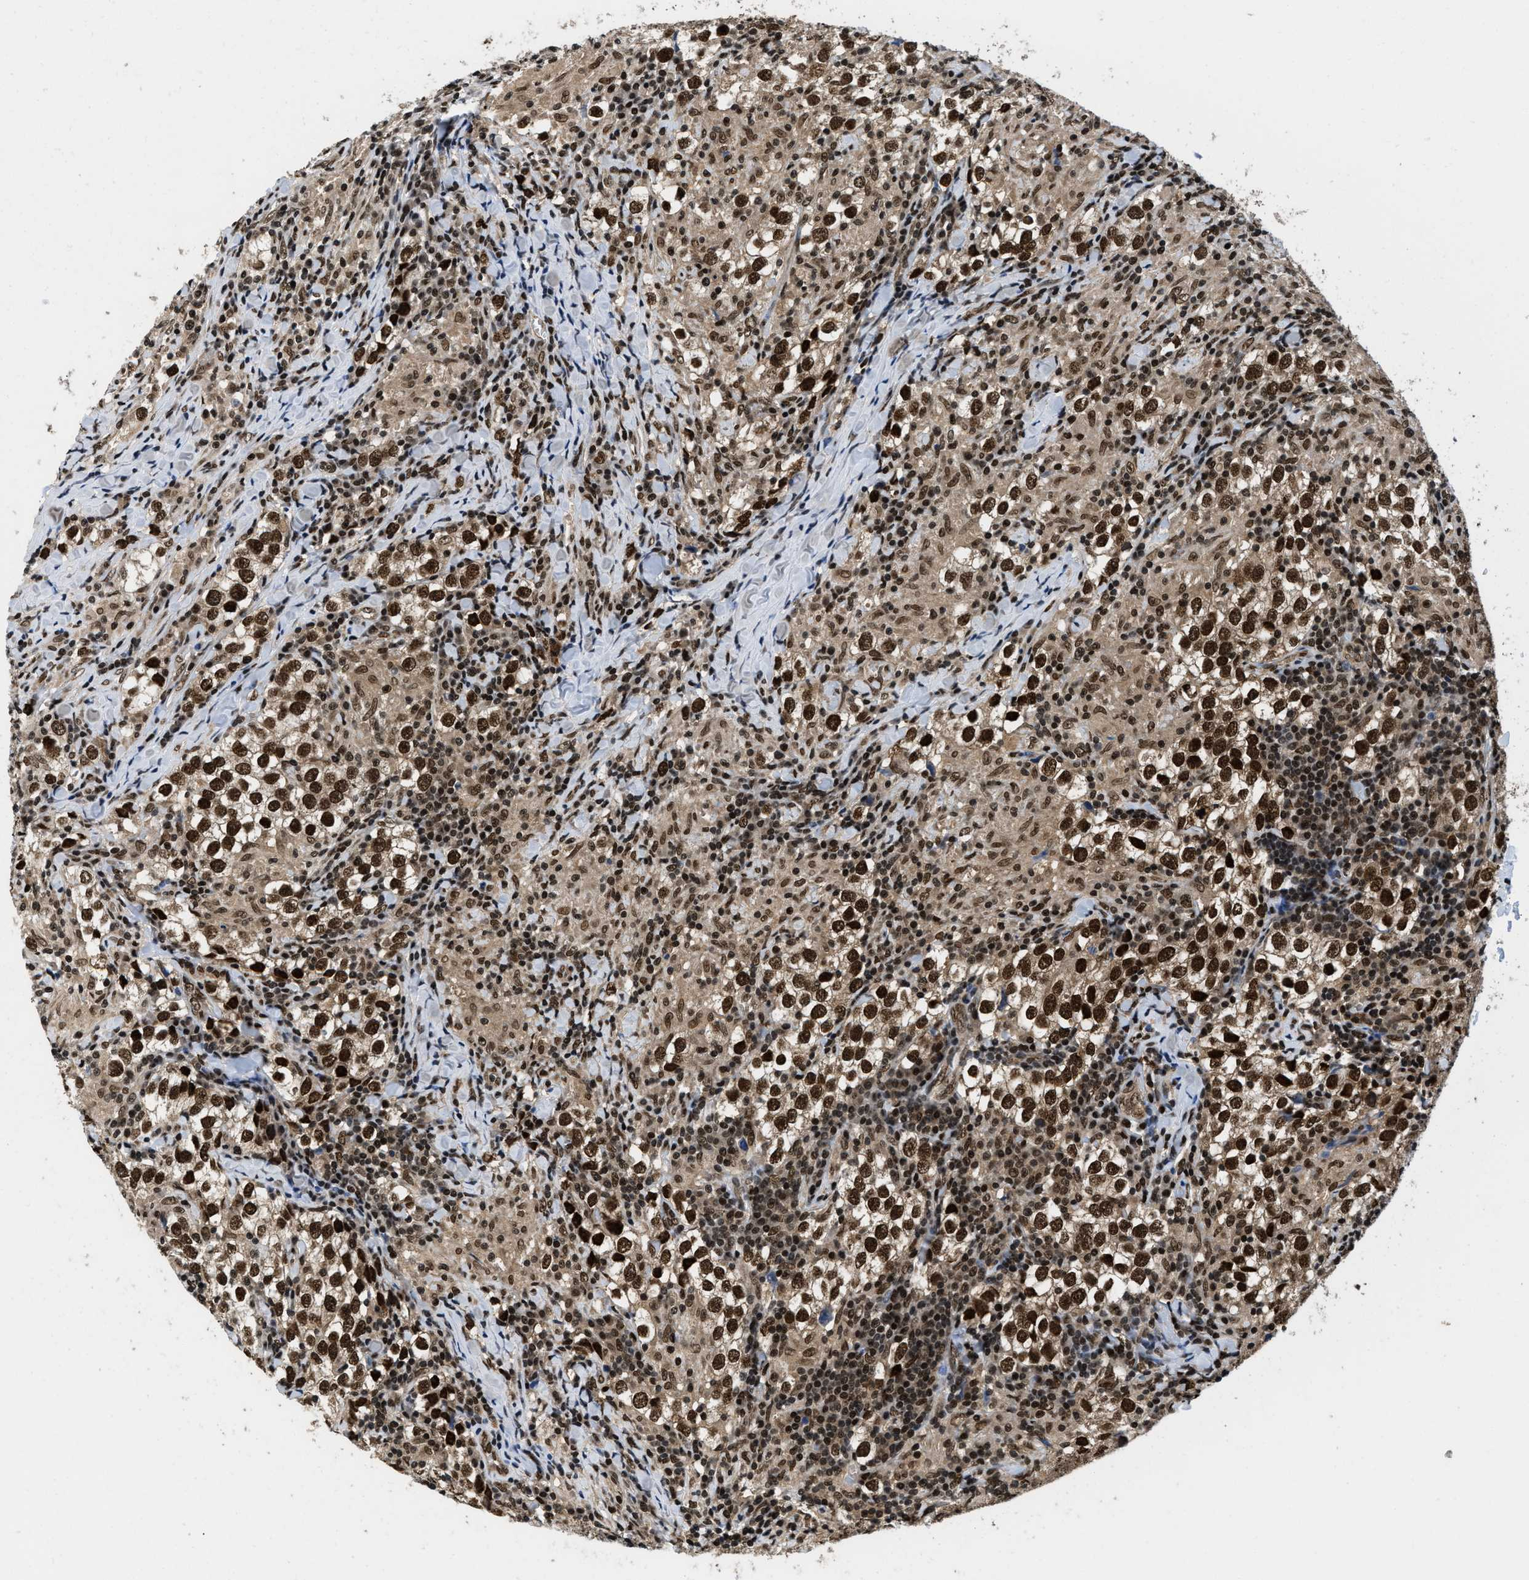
{"staining": {"intensity": "strong", "quantity": ">75%", "location": "nuclear"}, "tissue": "testis cancer", "cell_type": "Tumor cells", "image_type": "cancer", "snomed": [{"axis": "morphology", "description": "Seminoma, NOS"}, {"axis": "morphology", "description": "Carcinoma, Embryonal, NOS"}, {"axis": "topography", "description": "Testis"}], "caption": "Brown immunohistochemical staining in human testis seminoma reveals strong nuclear positivity in about >75% of tumor cells.", "gene": "SAFB", "patient": {"sex": "male", "age": 36}}